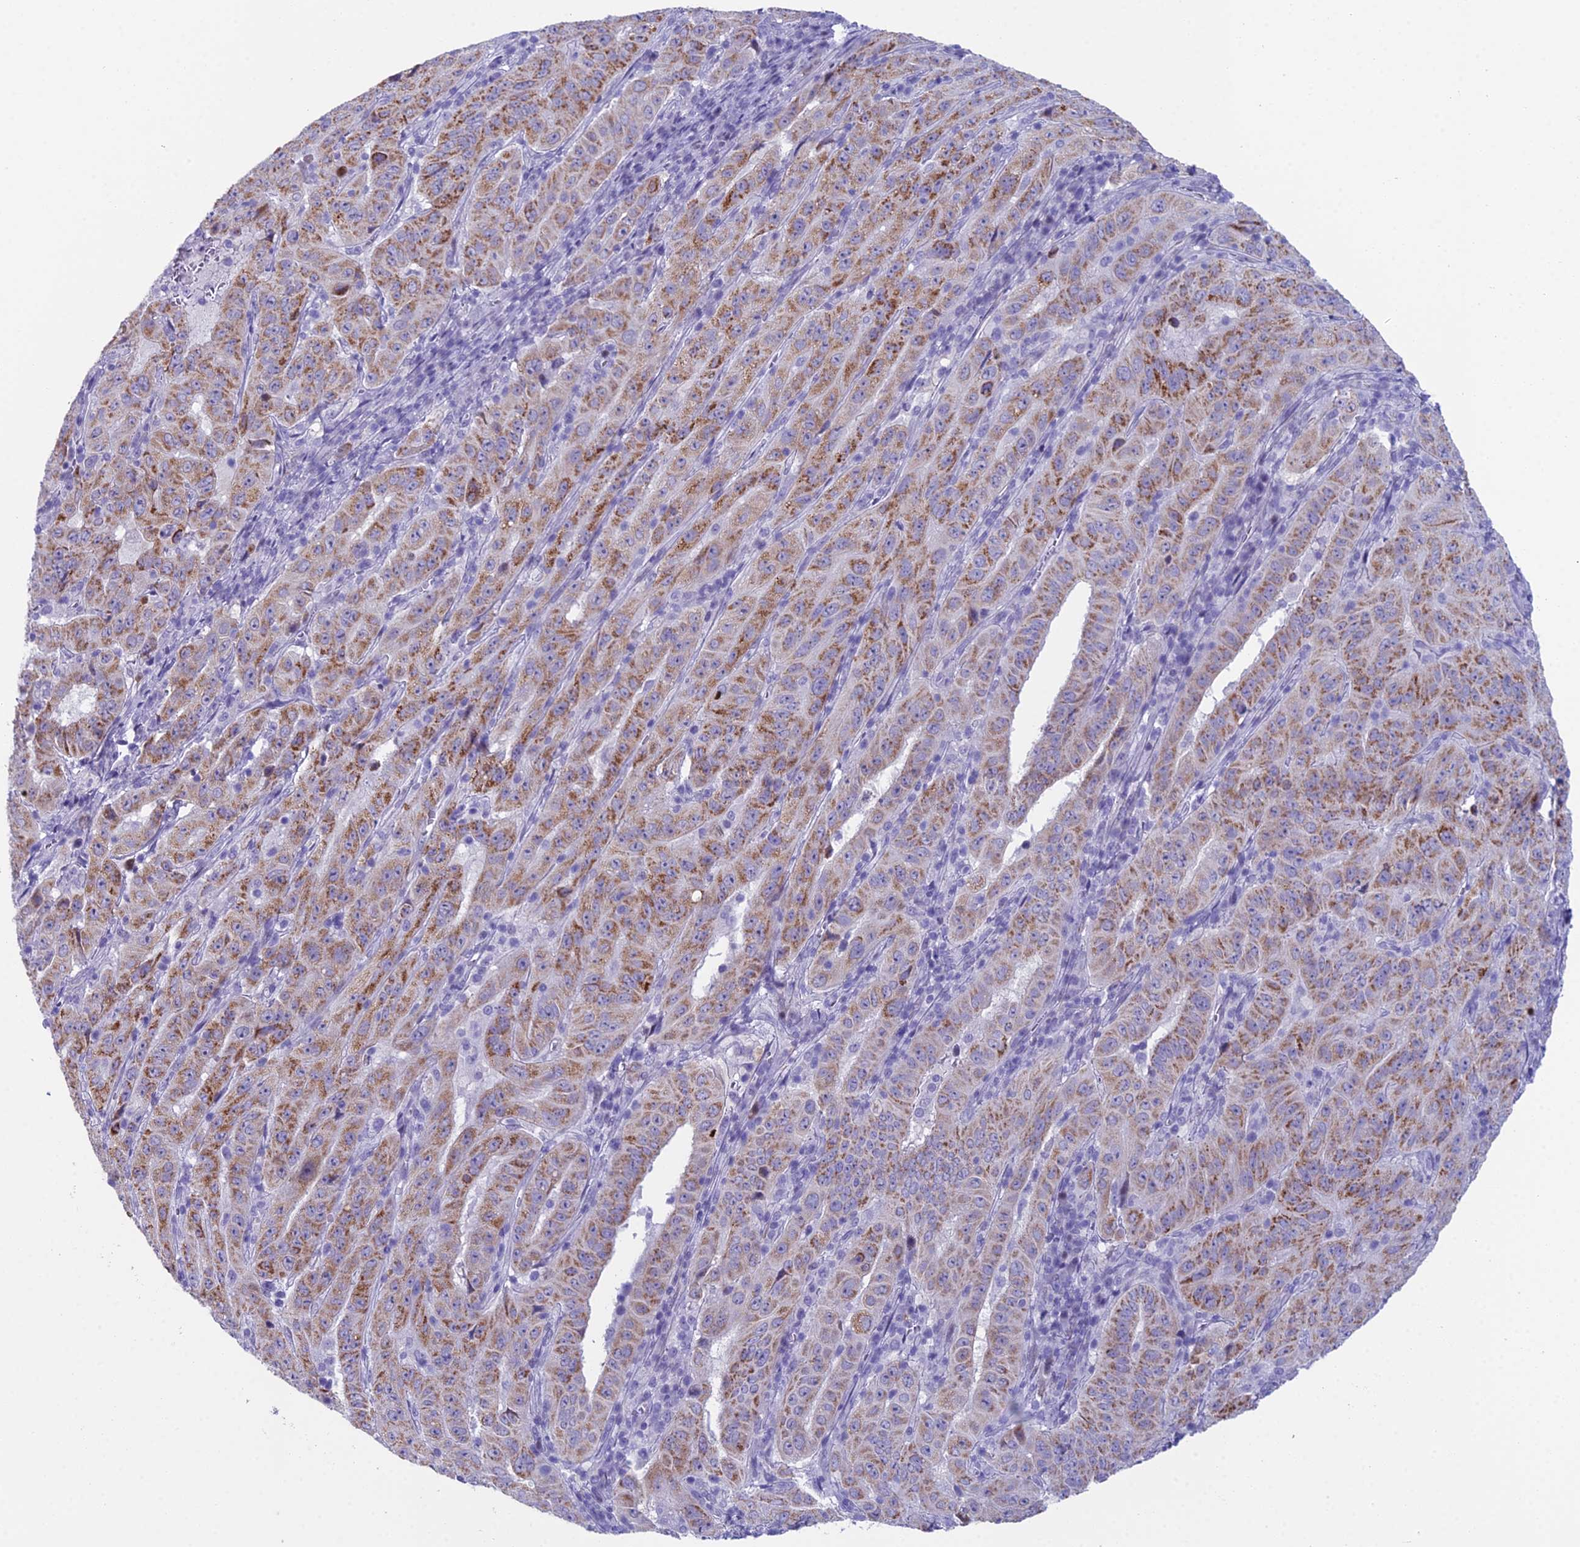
{"staining": {"intensity": "moderate", "quantity": ">75%", "location": "cytoplasmic/membranous"}, "tissue": "pancreatic cancer", "cell_type": "Tumor cells", "image_type": "cancer", "snomed": [{"axis": "morphology", "description": "Adenocarcinoma, NOS"}, {"axis": "topography", "description": "Pancreas"}], "caption": "About >75% of tumor cells in pancreatic cancer (adenocarcinoma) show moderate cytoplasmic/membranous protein staining as visualized by brown immunohistochemical staining.", "gene": "CC2D2A", "patient": {"sex": "male", "age": 63}}